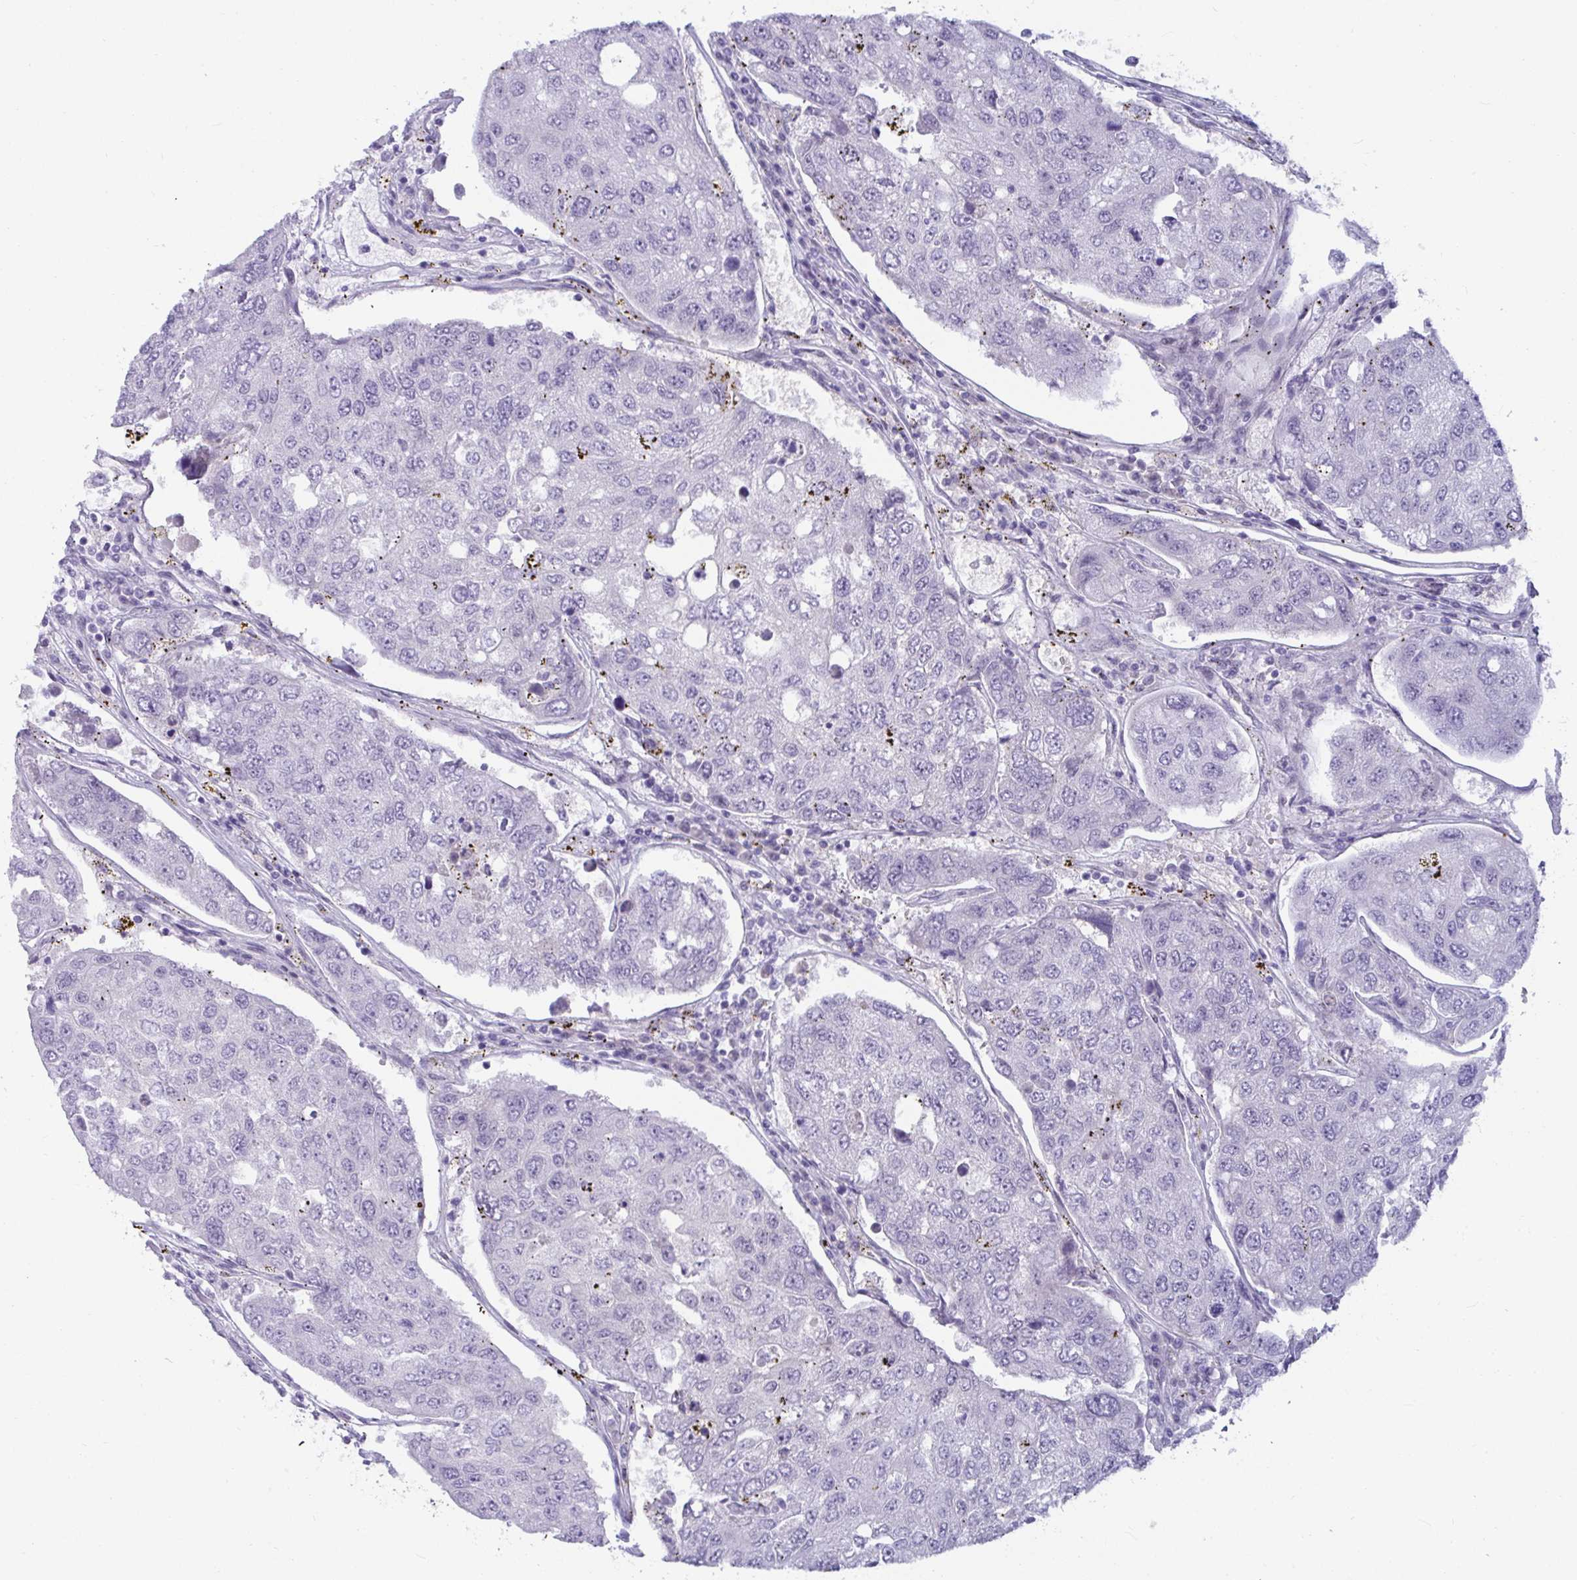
{"staining": {"intensity": "negative", "quantity": "none", "location": "none"}, "tissue": "urothelial cancer", "cell_type": "Tumor cells", "image_type": "cancer", "snomed": [{"axis": "morphology", "description": "Urothelial carcinoma, High grade"}, {"axis": "topography", "description": "Lymph node"}, {"axis": "topography", "description": "Urinary bladder"}], "caption": "High power microscopy histopathology image of an immunohistochemistry image of urothelial cancer, revealing no significant positivity in tumor cells. (DAB immunohistochemistry (IHC) with hematoxylin counter stain).", "gene": "NPY", "patient": {"sex": "male", "age": 51}}